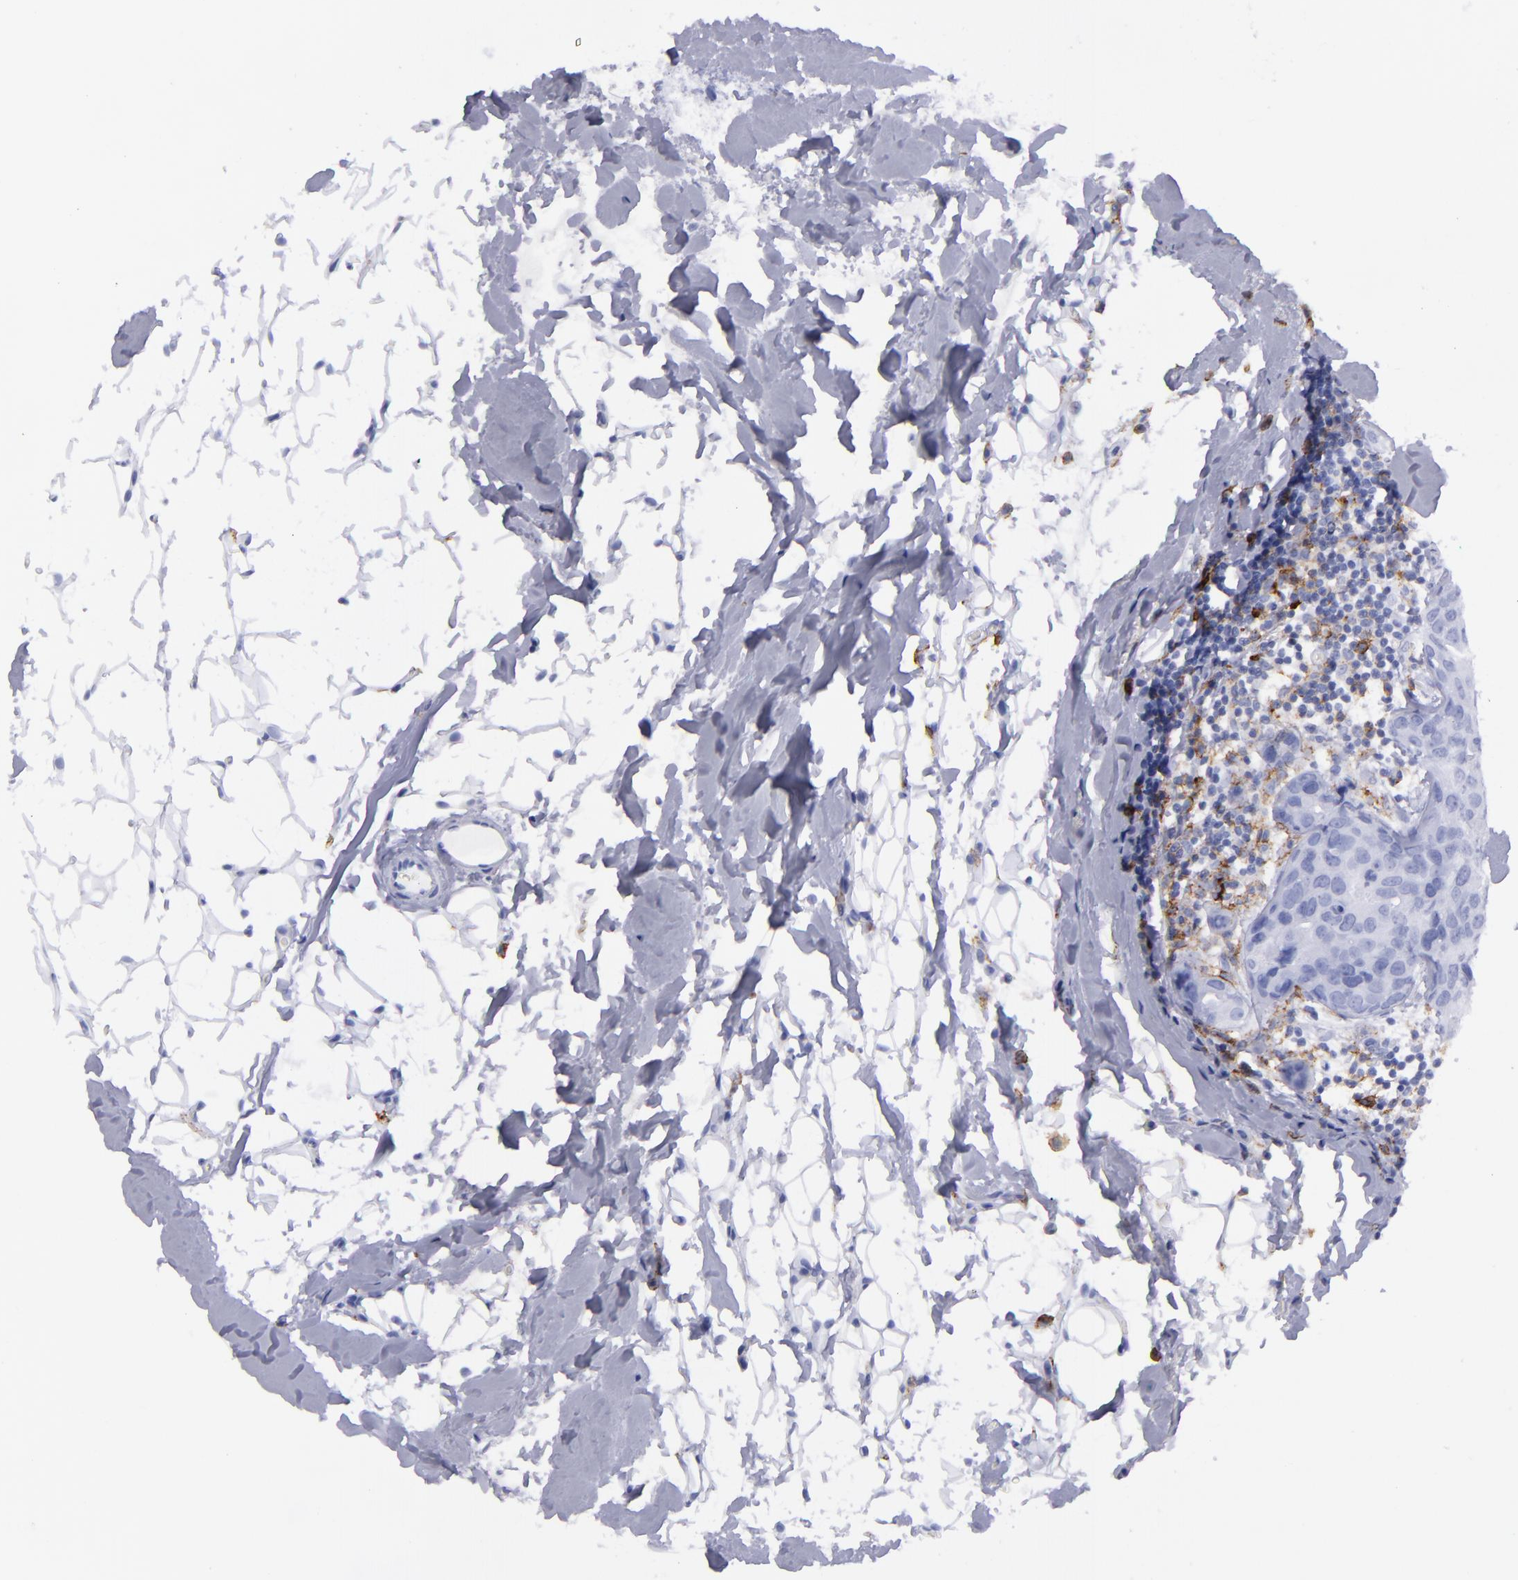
{"staining": {"intensity": "negative", "quantity": "none", "location": "none"}, "tissue": "breast cancer", "cell_type": "Tumor cells", "image_type": "cancer", "snomed": [{"axis": "morphology", "description": "Duct carcinoma"}, {"axis": "topography", "description": "Breast"}], "caption": "Breast cancer was stained to show a protein in brown. There is no significant expression in tumor cells. (DAB (3,3'-diaminobenzidine) immunohistochemistry, high magnification).", "gene": "SELPLG", "patient": {"sex": "female", "age": 24}}